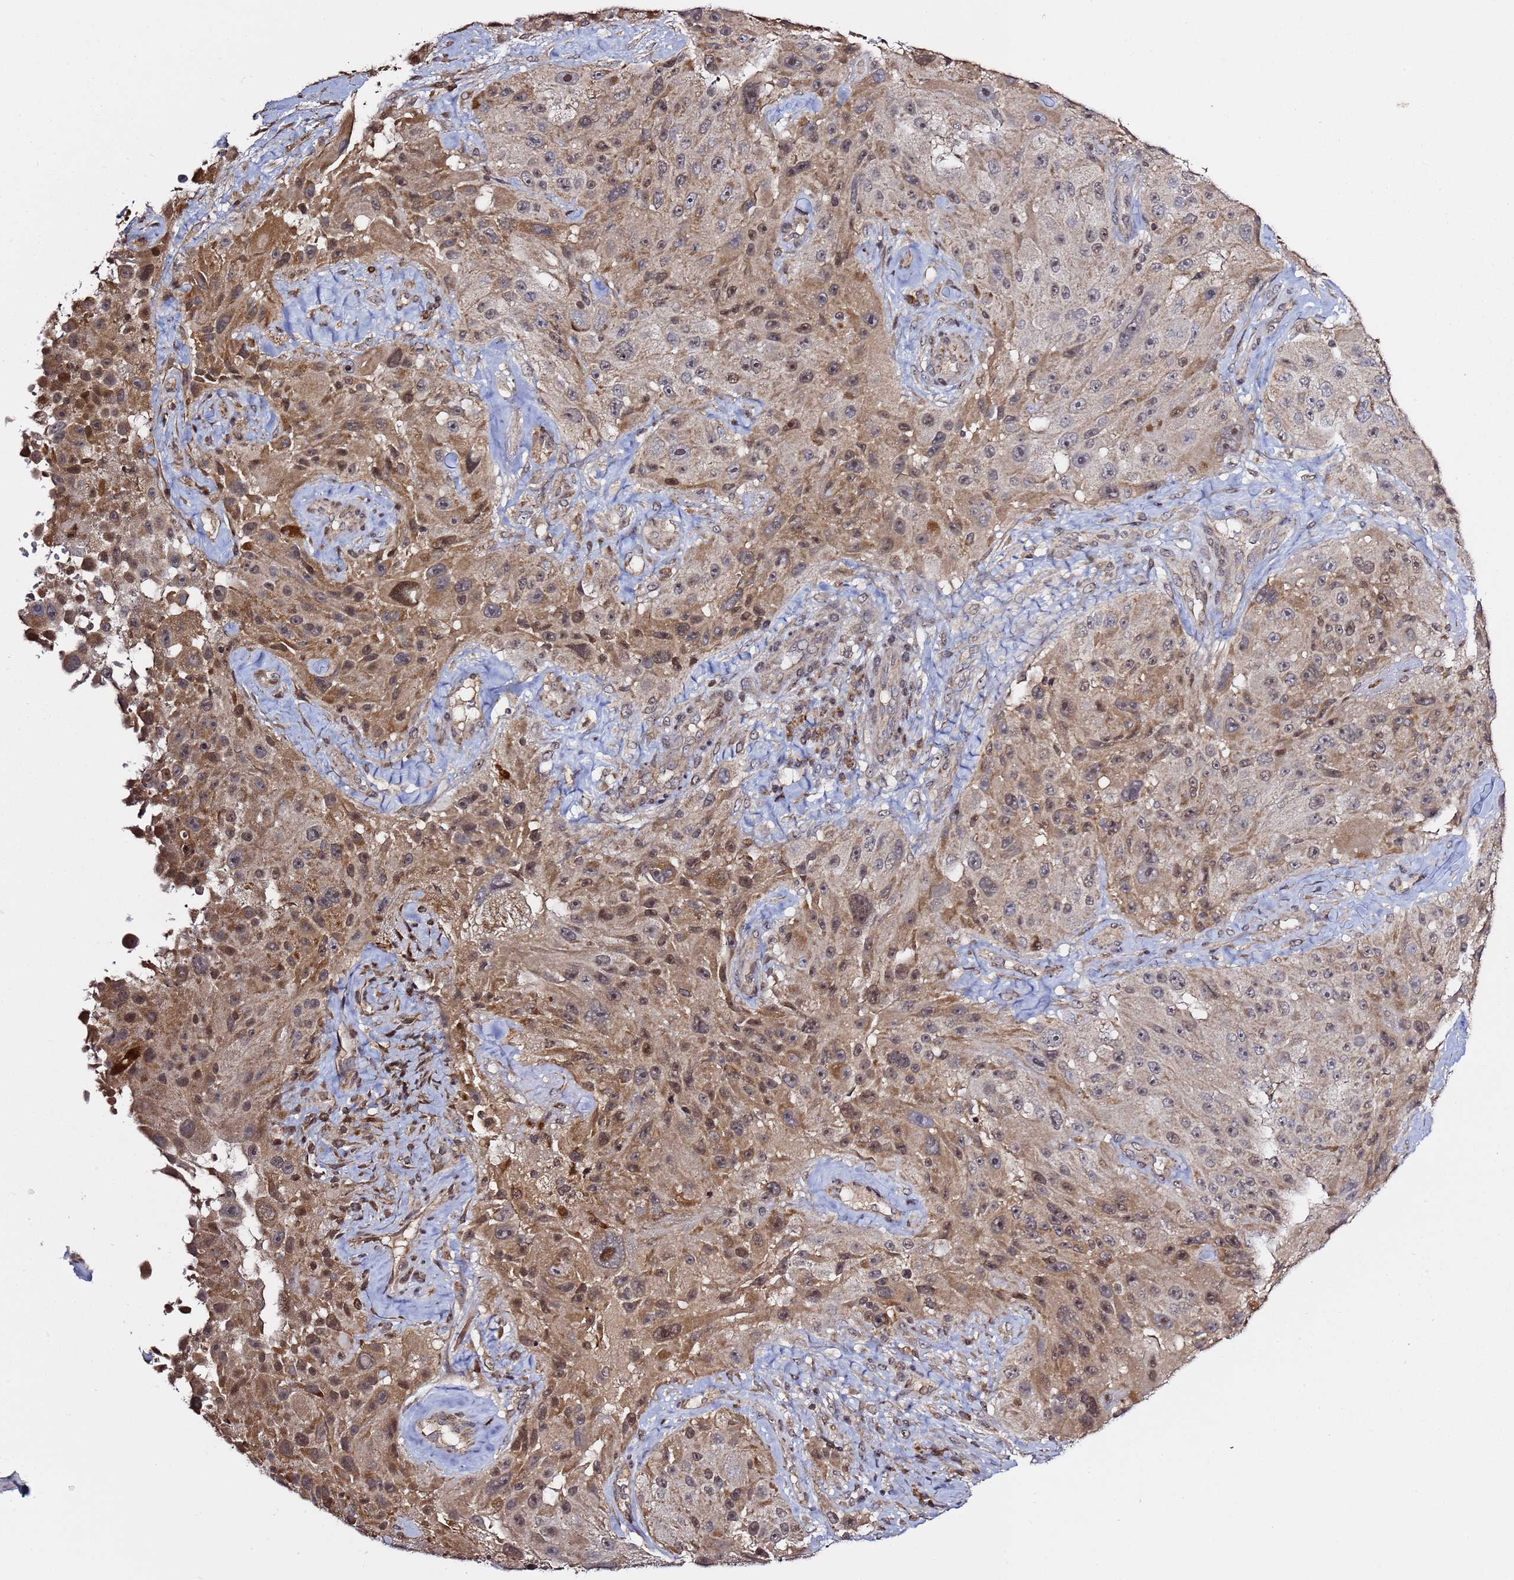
{"staining": {"intensity": "moderate", "quantity": ">75%", "location": "cytoplasmic/membranous,nuclear"}, "tissue": "melanoma", "cell_type": "Tumor cells", "image_type": "cancer", "snomed": [{"axis": "morphology", "description": "Malignant melanoma, Metastatic site"}, {"axis": "topography", "description": "Lymph node"}], "caption": "Immunohistochemical staining of human melanoma demonstrates moderate cytoplasmic/membranous and nuclear protein expression in approximately >75% of tumor cells.", "gene": "RCOR2", "patient": {"sex": "male", "age": 62}}